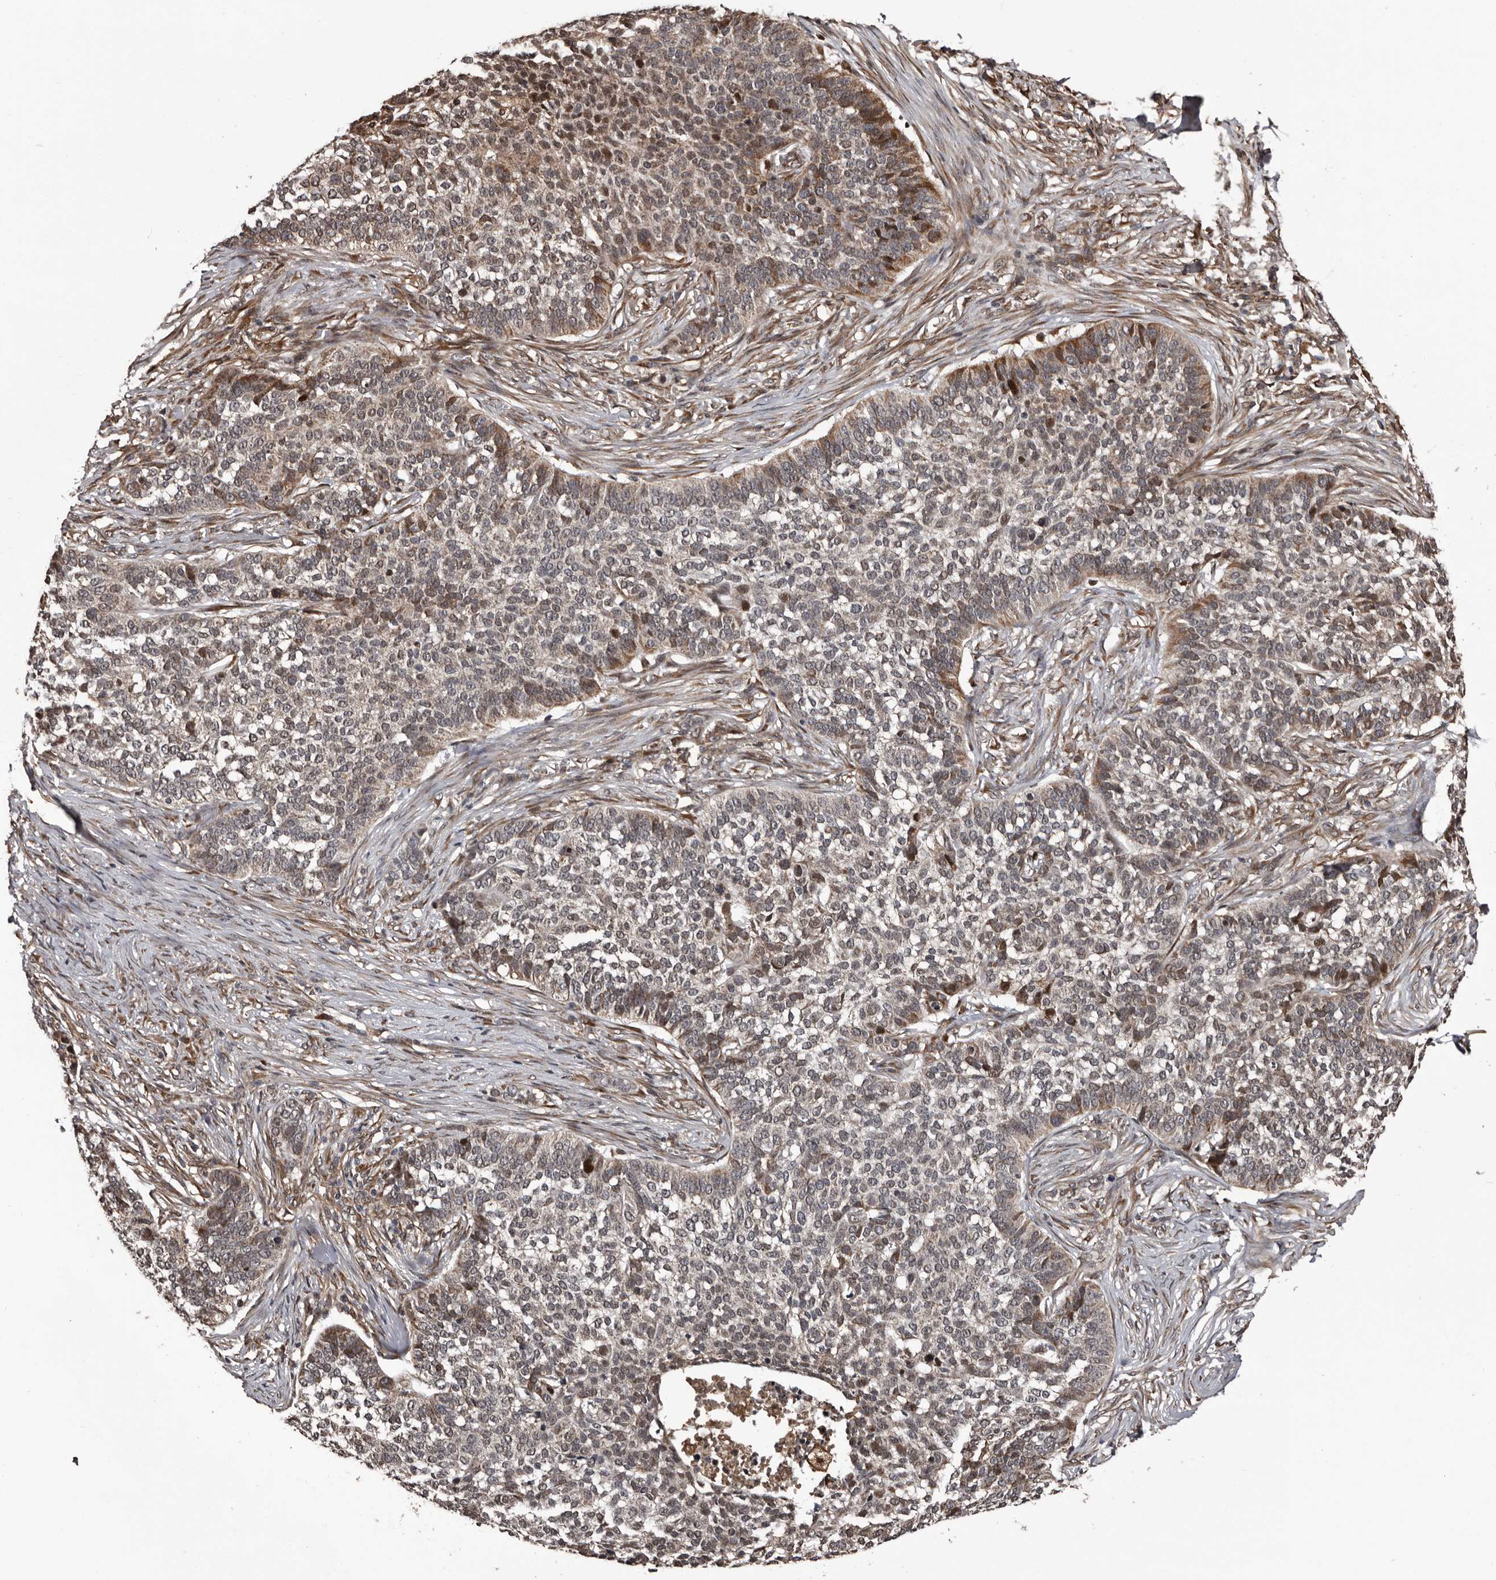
{"staining": {"intensity": "moderate", "quantity": "<25%", "location": "cytoplasmic/membranous,nuclear"}, "tissue": "skin cancer", "cell_type": "Tumor cells", "image_type": "cancer", "snomed": [{"axis": "morphology", "description": "Basal cell carcinoma"}, {"axis": "topography", "description": "Skin"}], "caption": "Moderate cytoplasmic/membranous and nuclear expression is present in approximately <25% of tumor cells in skin cancer.", "gene": "SERTAD4", "patient": {"sex": "male", "age": 85}}